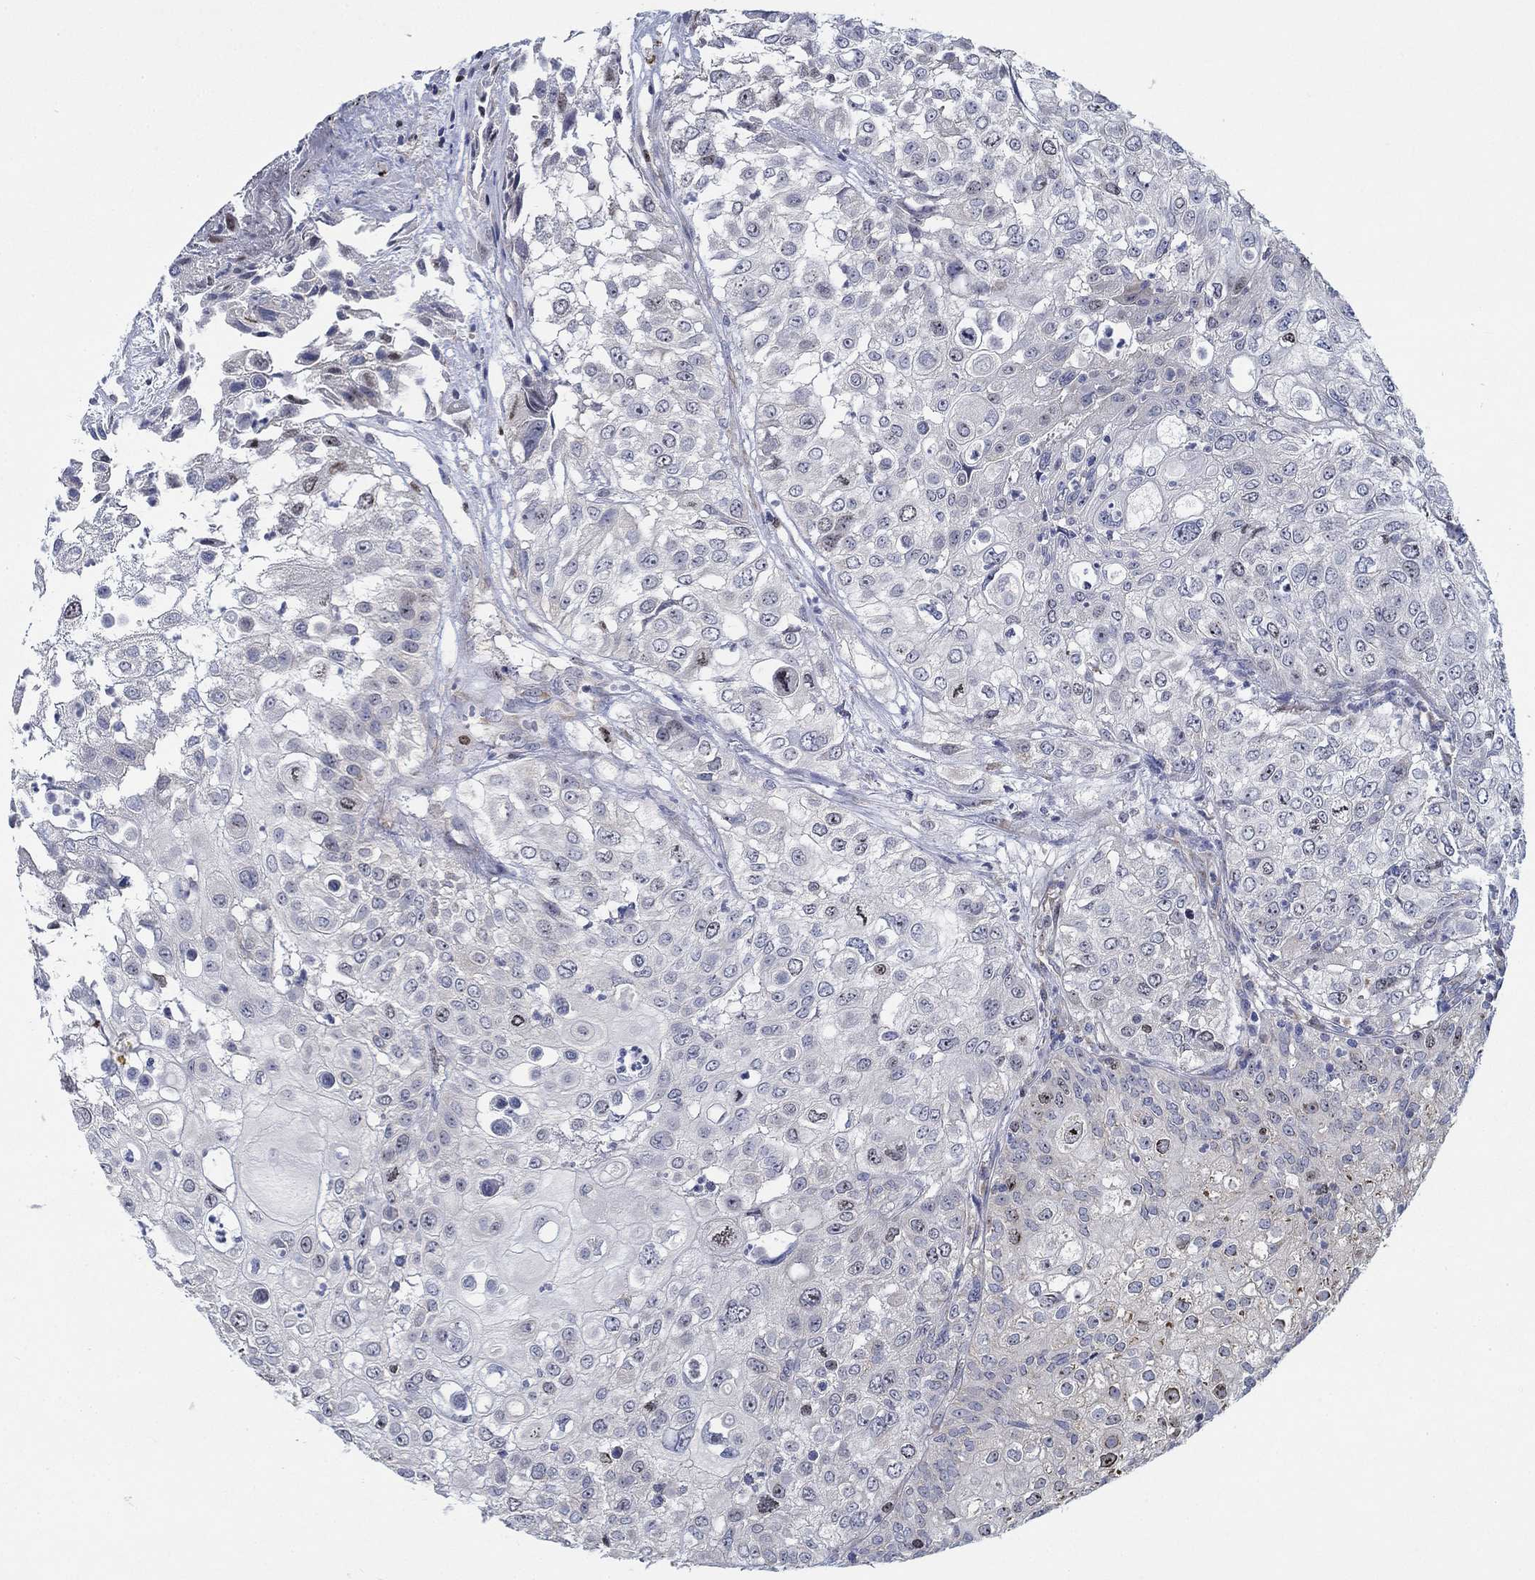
{"staining": {"intensity": "negative", "quantity": "none", "location": "none"}, "tissue": "urothelial cancer", "cell_type": "Tumor cells", "image_type": "cancer", "snomed": [{"axis": "morphology", "description": "Urothelial carcinoma, High grade"}, {"axis": "topography", "description": "Urinary bladder"}], "caption": "Tumor cells are negative for brown protein staining in urothelial cancer. (DAB immunohistochemistry (IHC), high magnification).", "gene": "MMP24", "patient": {"sex": "female", "age": 79}}